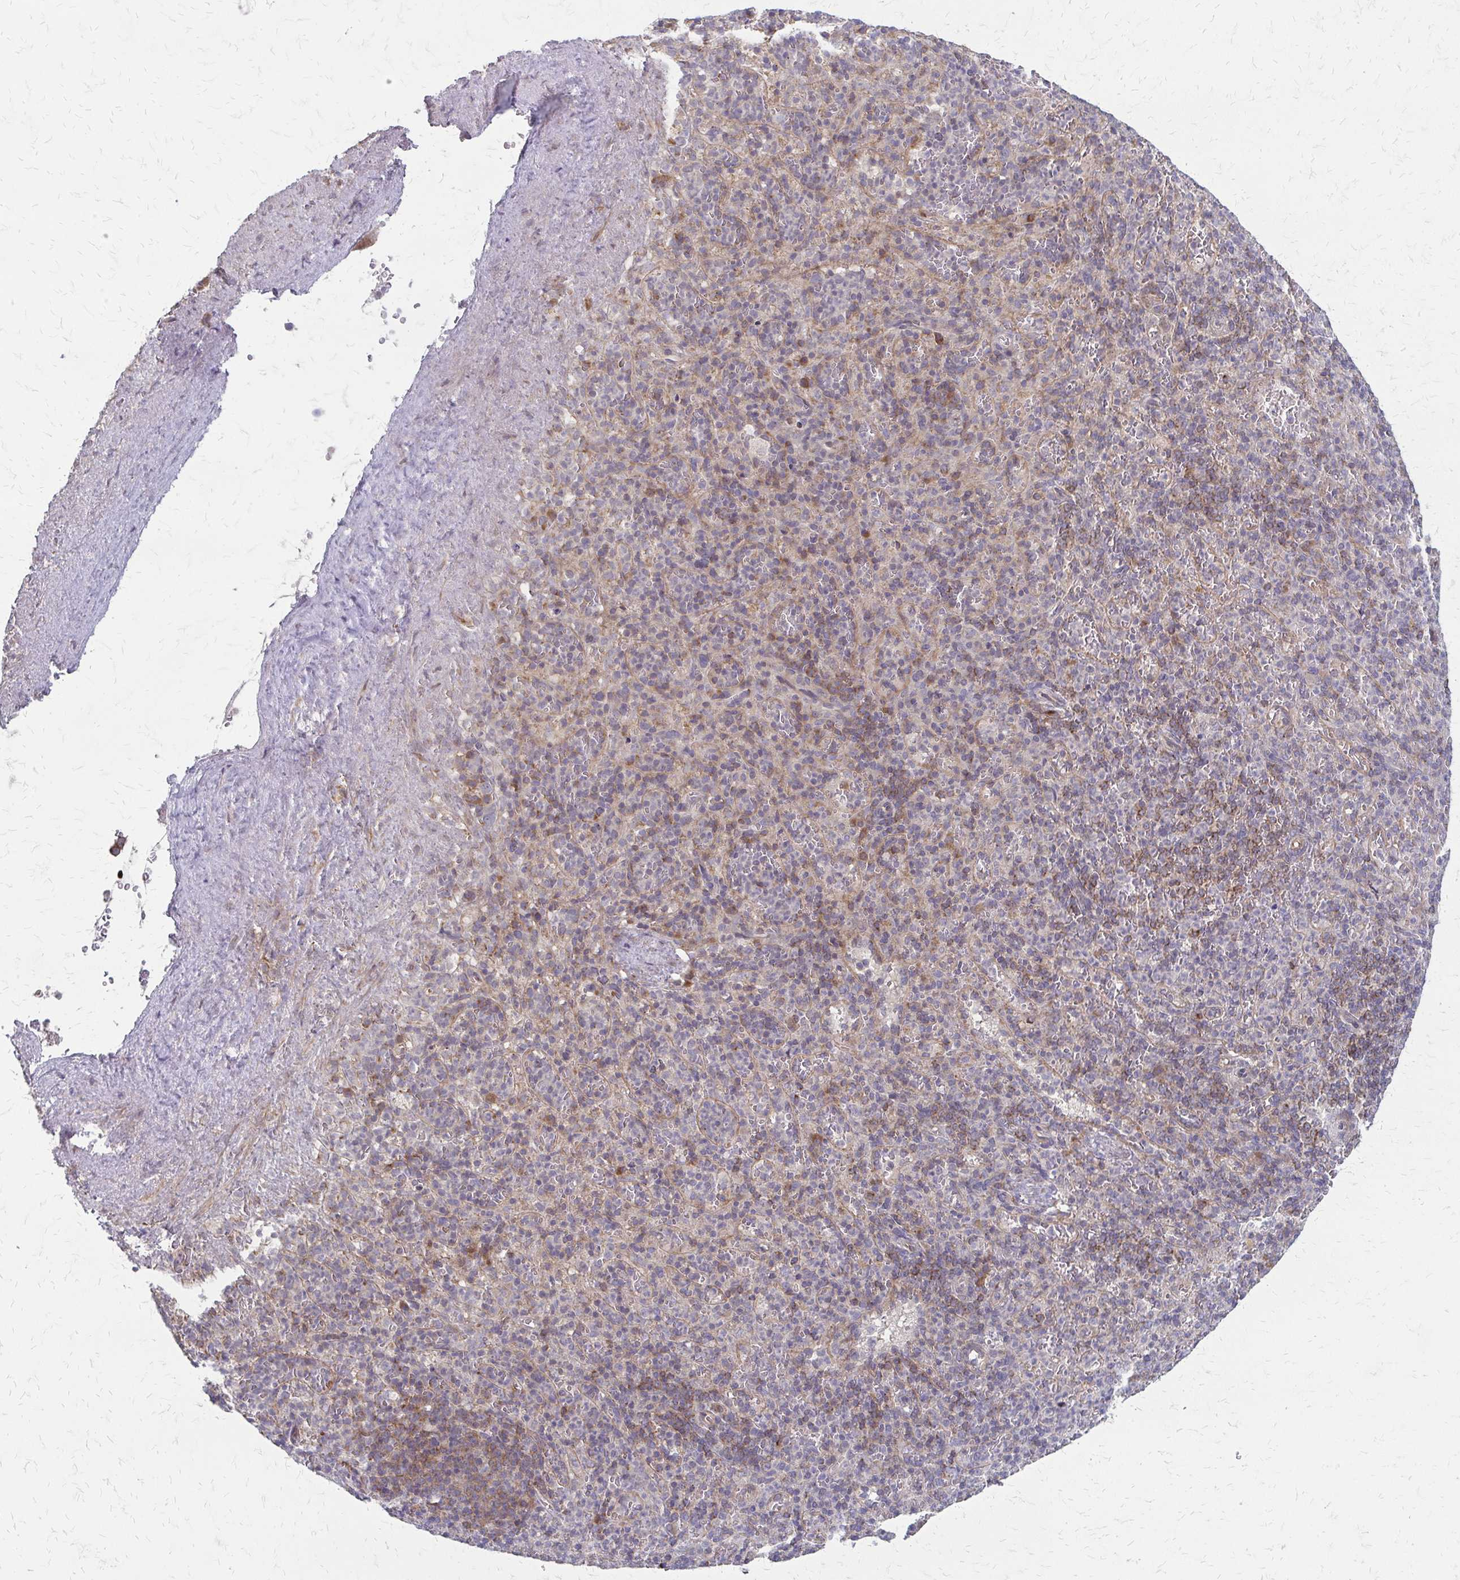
{"staining": {"intensity": "negative", "quantity": "none", "location": "none"}, "tissue": "spleen", "cell_type": "Cells in red pulp", "image_type": "normal", "snomed": [{"axis": "morphology", "description": "Normal tissue, NOS"}, {"axis": "topography", "description": "Spleen"}], "caption": "The histopathology image exhibits no staining of cells in red pulp in normal spleen.", "gene": "ZNF383", "patient": {"sex": "female", "age": 74}}